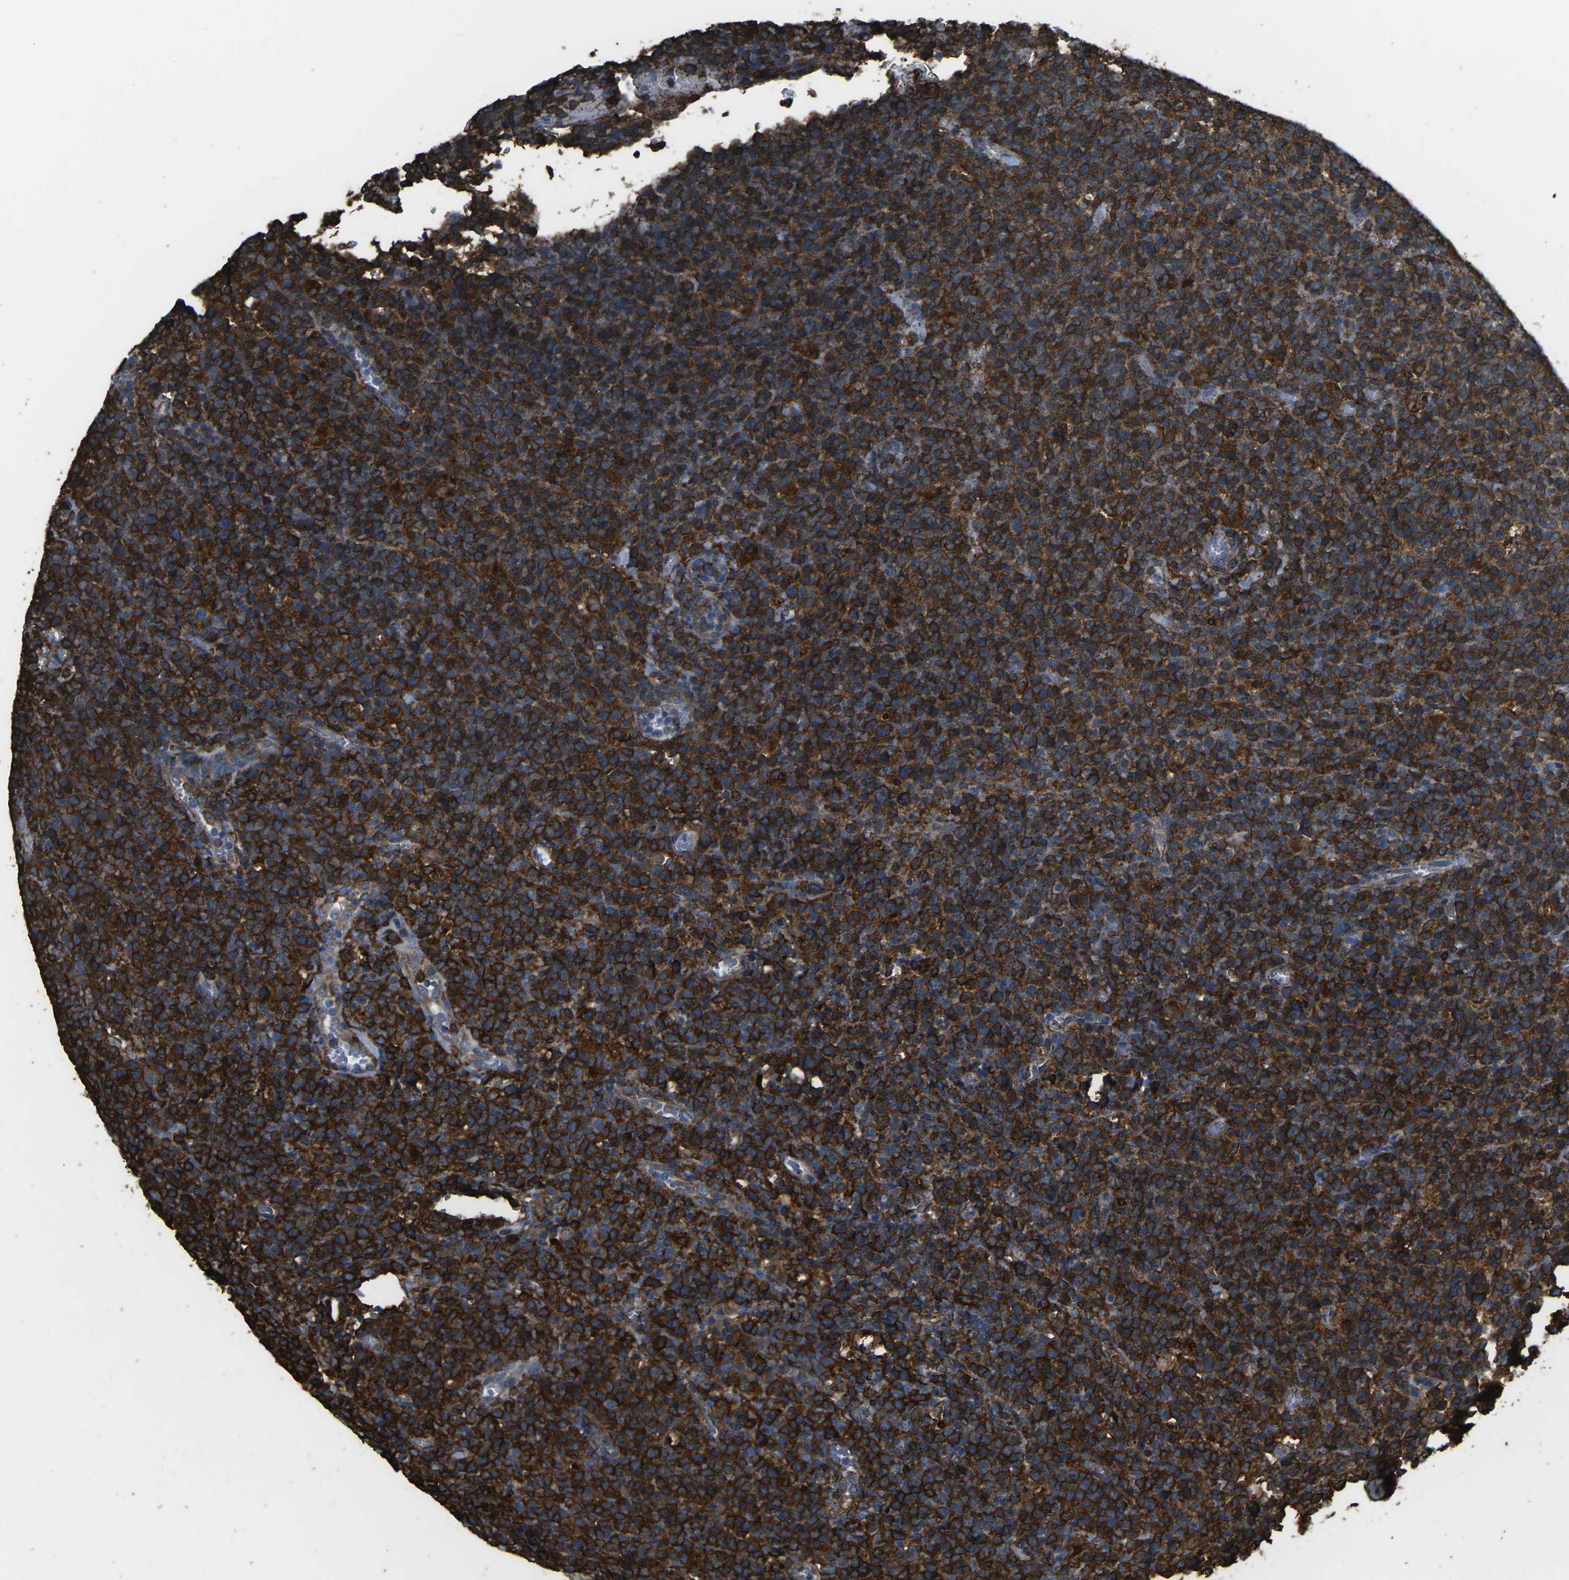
{"staining": {"intensity": "strong", "quantity": ">75%", "location": "cytoplasmic/membranous"}, "tissue": "lymphoma", "cell_type": "Tumor cells", "image_type": "cancer", "snomed": [{"axis": "morphology", "description": "Malignant lymphoma, non-Hodgkin's type, High grade"}, {"axis": "topography", "description": "Lymph node"}], "caption": "Human malignant lymphoma, non-Hodgkin's type (high-grade) stained with a protein marker exhibits strong staining in tumor cells.", "gene": "PTPN1", "patient": {"sex": "male", "age": 61}}